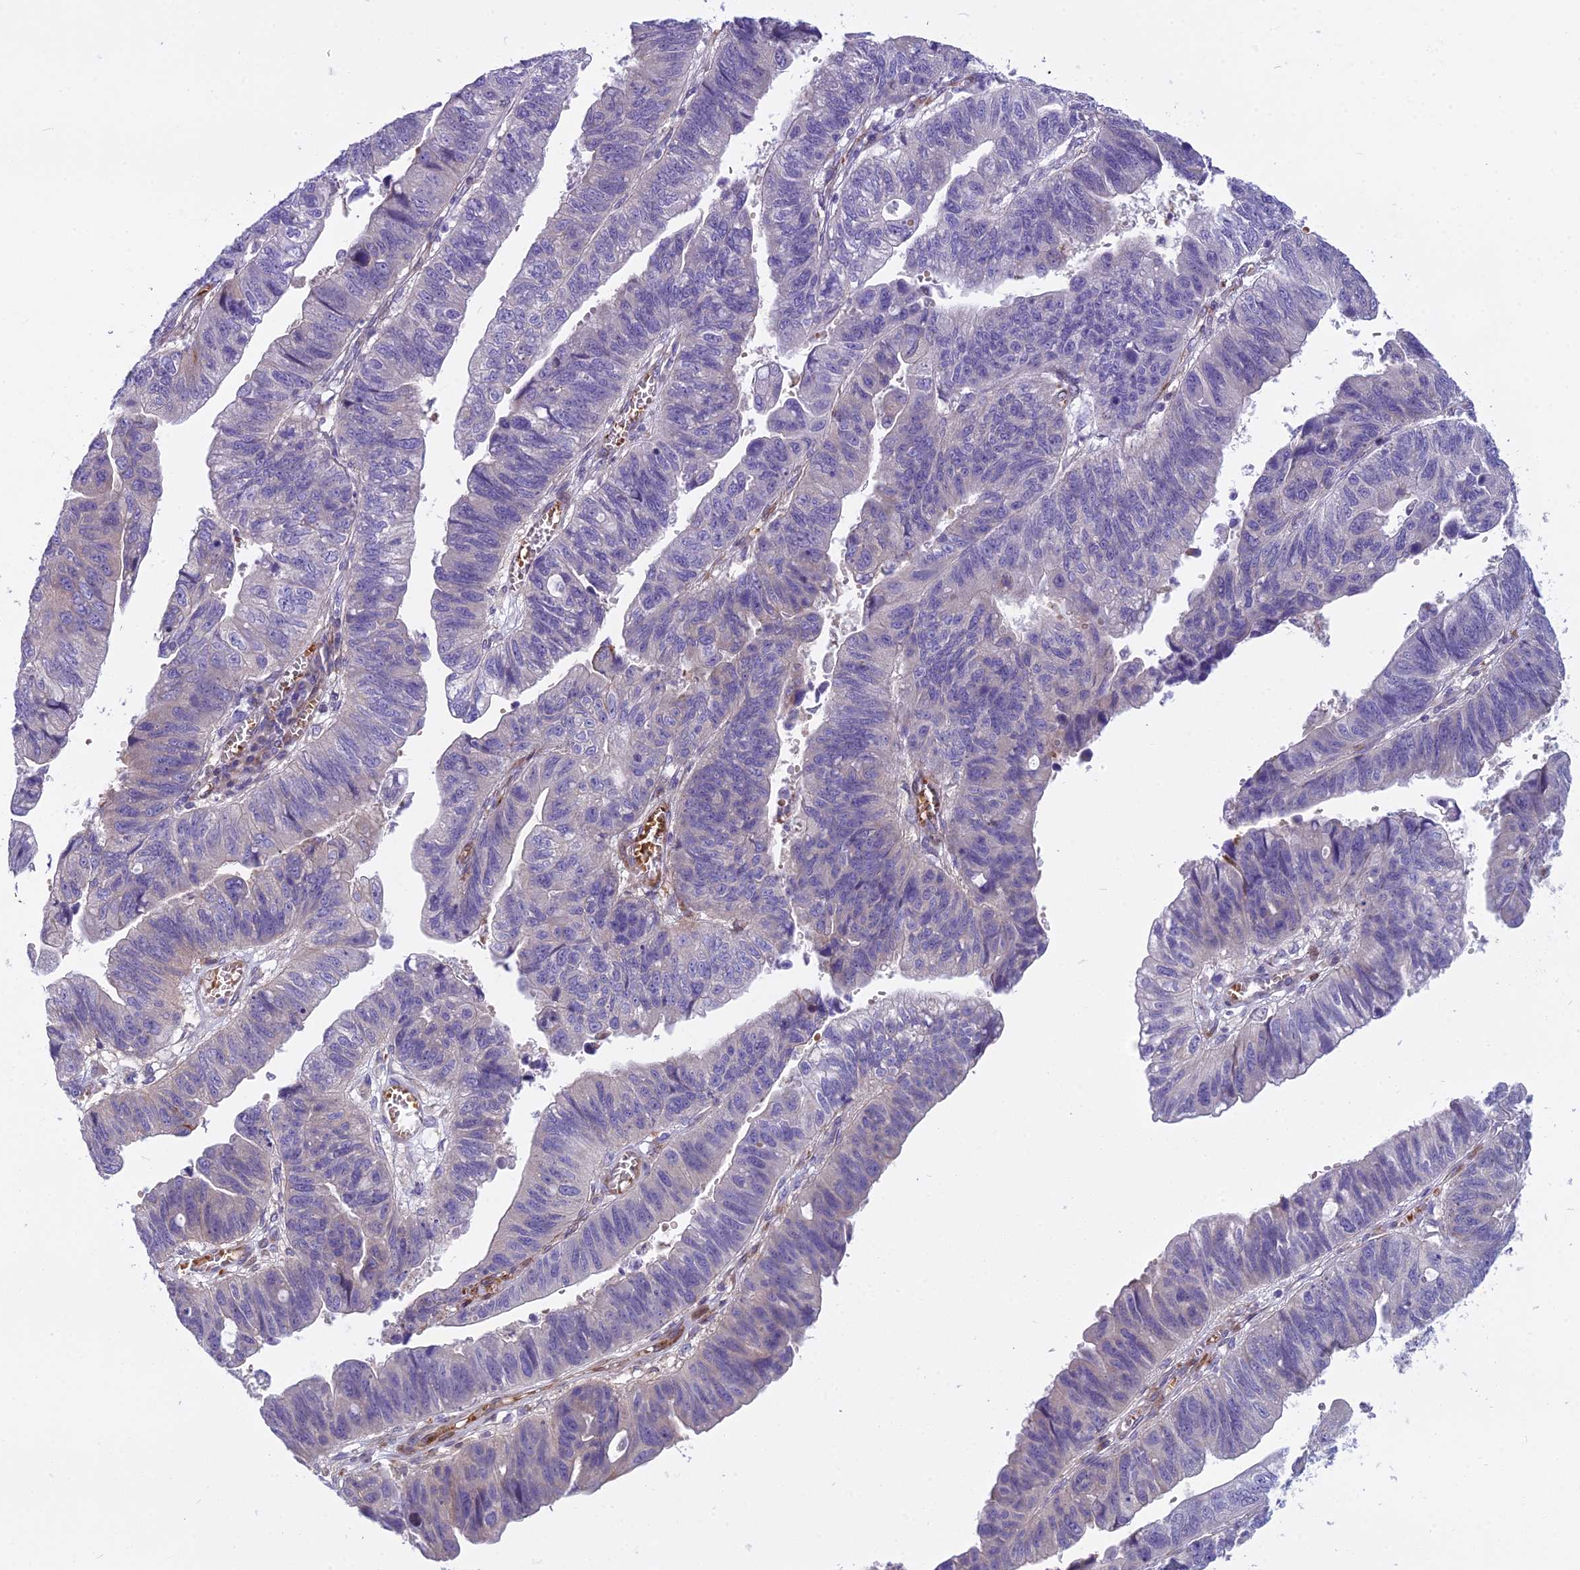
{"staining": {"intensity": "negative", "quantity": "none", "location": "none"}, "tissue": "stomach cancer", "cell_type": "Tumor cells", "image_type": "cancer", "snomed": [{"axis": "morphology", "description": "Adenocarcinoma, NOS"}, {"axis": "topography", "description": "Stomach"}], "caption": "Immunohistochemistry of adenocarcinoma (stomach) exhibits no expression in tumor cells.", "gene": "PCDHB14", "patient": {"sex": "male", "age": 59}}